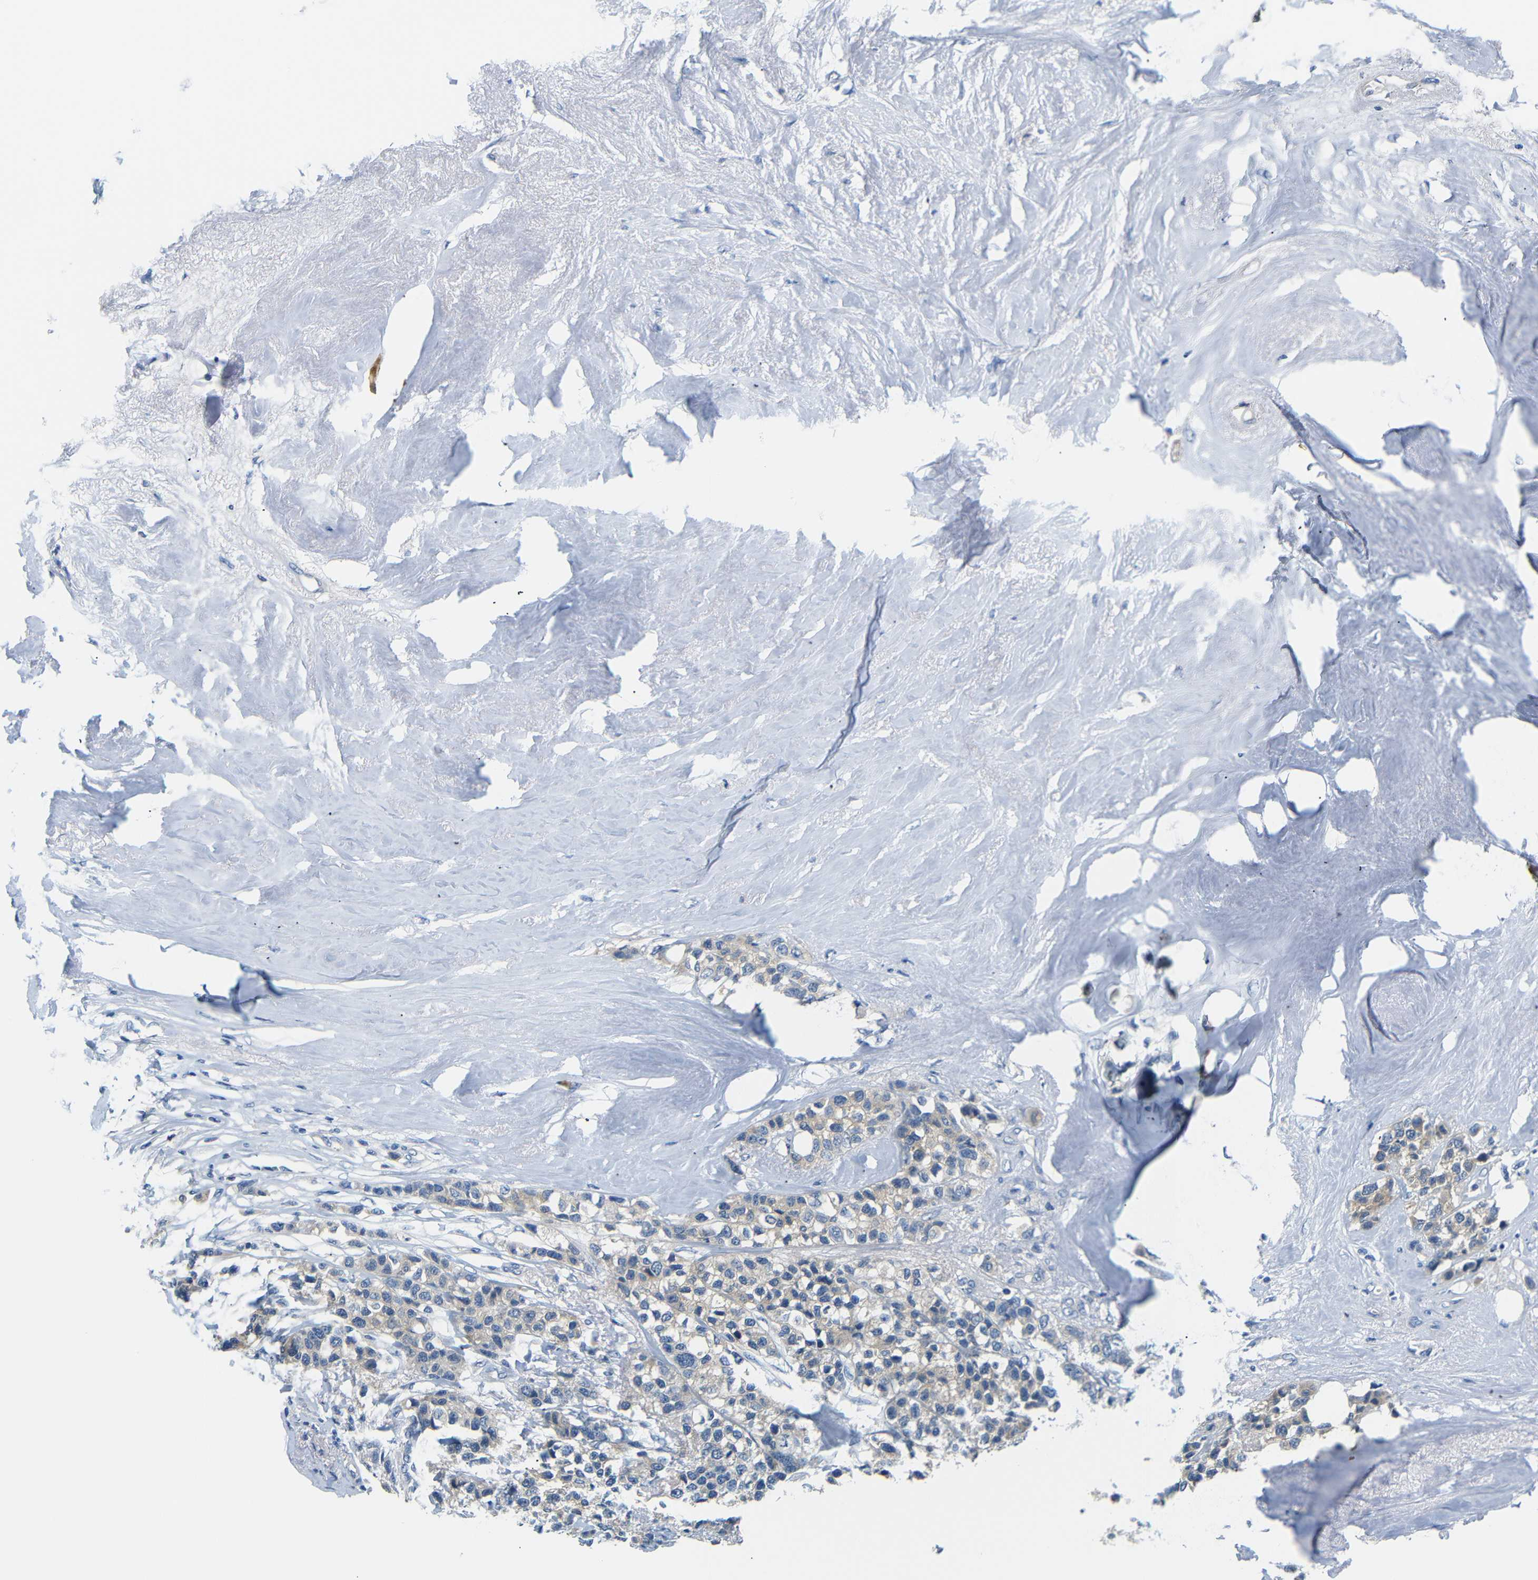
{"staining": {"intensity": "negative", "quantity": "none", "location": "none"}, "tissue": "breast cancer", "cell_type": "Tumor cells", "image_type": "cancer", "snomed": [{"axis": "morphology", "description": "Duct carcinoma"}, {"axis": "topography", "description": "Breast"}], "caption": "Micrograph shows no significant protein expression in tumor cells of breast cancer (infiltrating ductal carcinoma).", "gene": "SFN", "patient": {"sex": "female", "age": 51}}